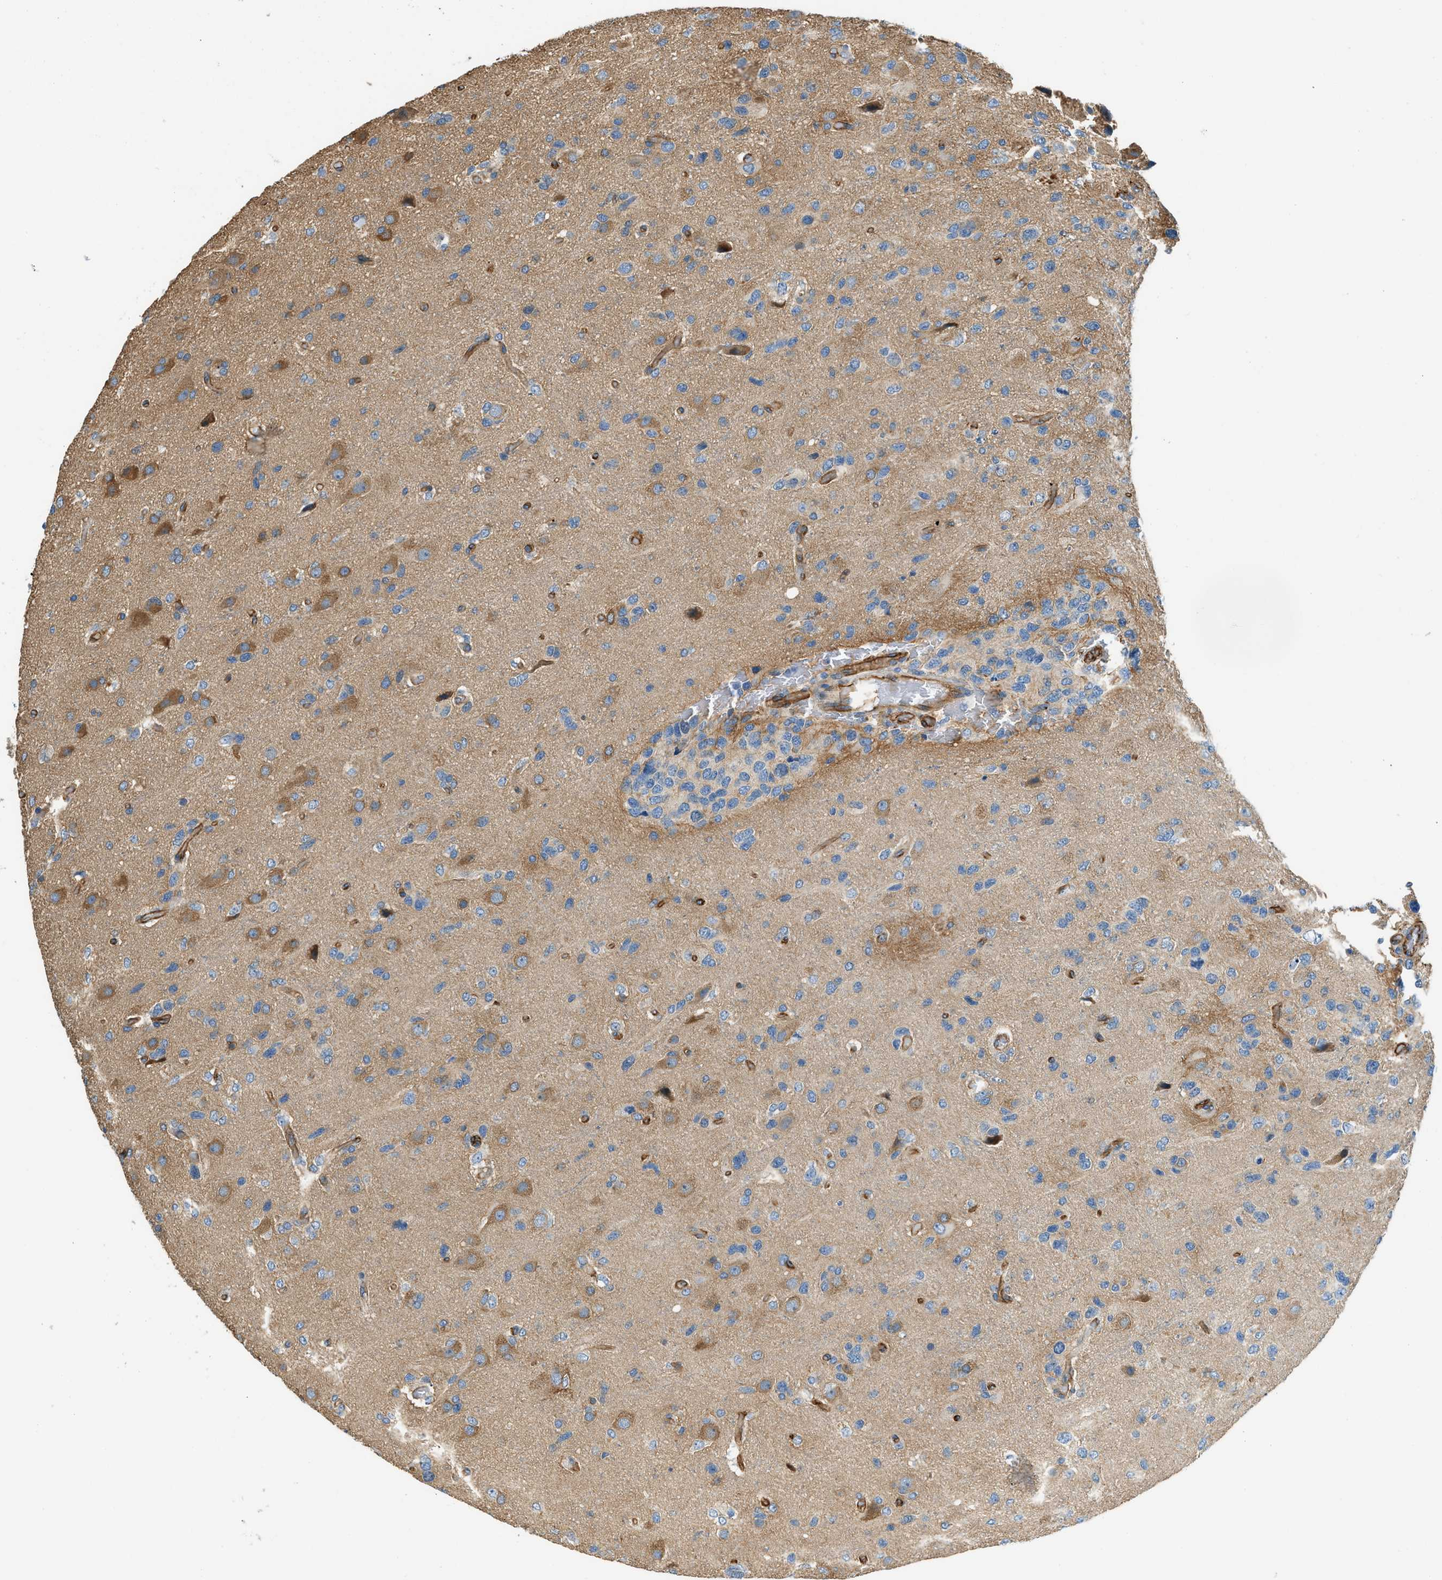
{"staining": {"intensity": "moderate", "quantity": "25%-75%", "location": "cytoplasmic/membranous"}, "tissue": "glioma", "cell_type": "Tumor cells", "image_type": "cancer", "snomed": [{"axis": "morphology", "description": "Glioma, malignant, High grade"}, {"axis": "topography", "description": "Brain"}], "caption": "IHC histopathology image of human malignant glioma (high-grade) stained for a protein (brown), which displays medium levels of moderate cytoplasmic/membranous staining in about 25%-75% of tumor cells.", "gene": "ZNF367", "patient": {"sex": "female", "age": 58}}